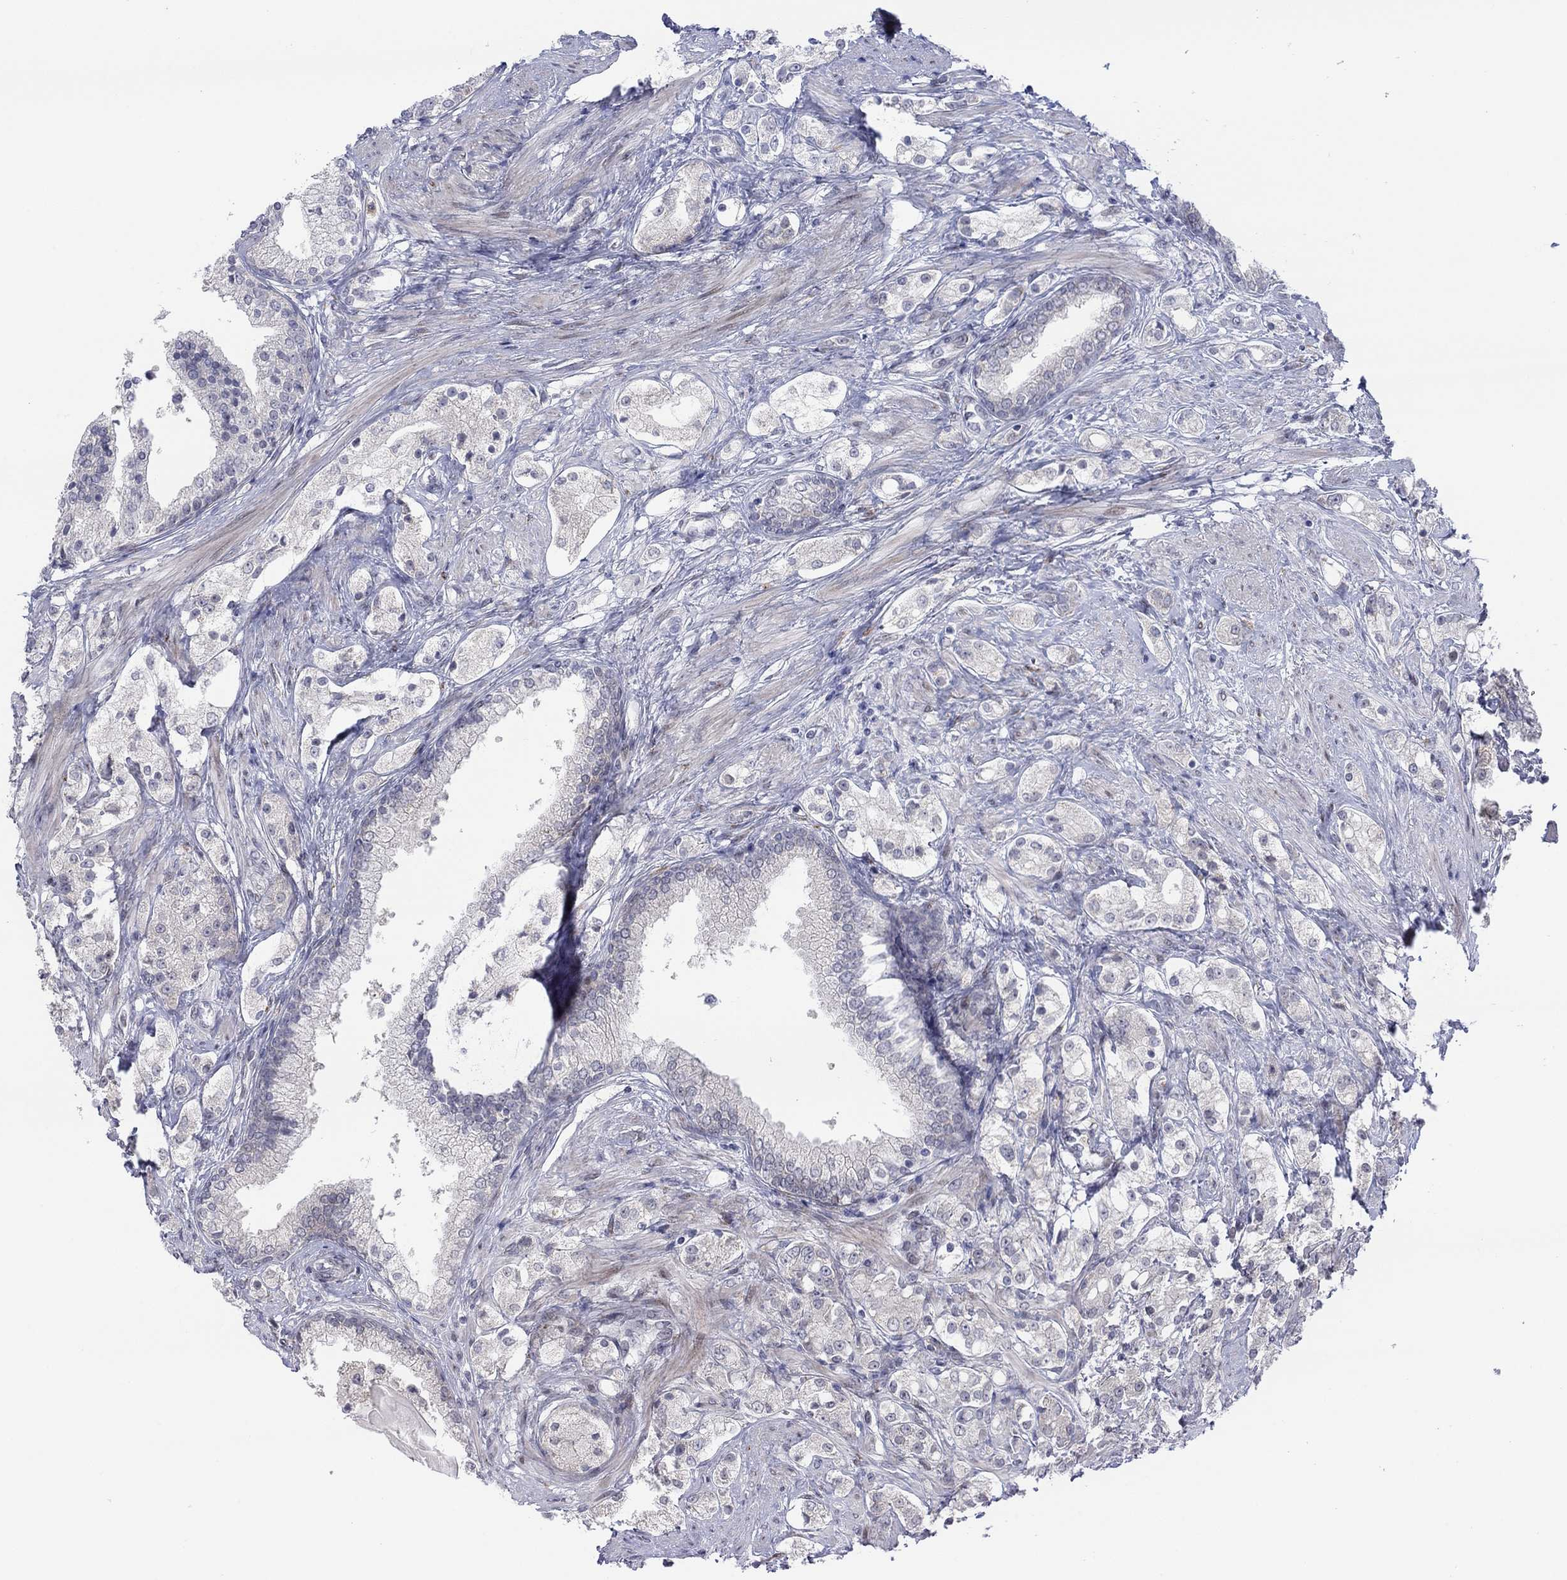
{"staining": {"intensity": "negative", "quantity": "none", "location": "none"}, "tissue": "prostate cancer", "cell_type": "Tumor cells", "image_type": "cancer", "snomed": [{"axis": "morphology", "description": "Adenocarcinoma, NOS"}, {"axis": "topography", "description": "Prostate and seminal vesicle, NOS"}, {"axis": "topography", "description": "Prostate"}], "caption": "Prostate cancer (adenocarcinoma) was stained to show a protein in brown. There is no significant positivity in tumor cells. (DAB immunohistochemistry visualized using brightfield microscopy, high magnification).", "gene": "TTC21B", "patient": {"sex": "male", "age": 67}}